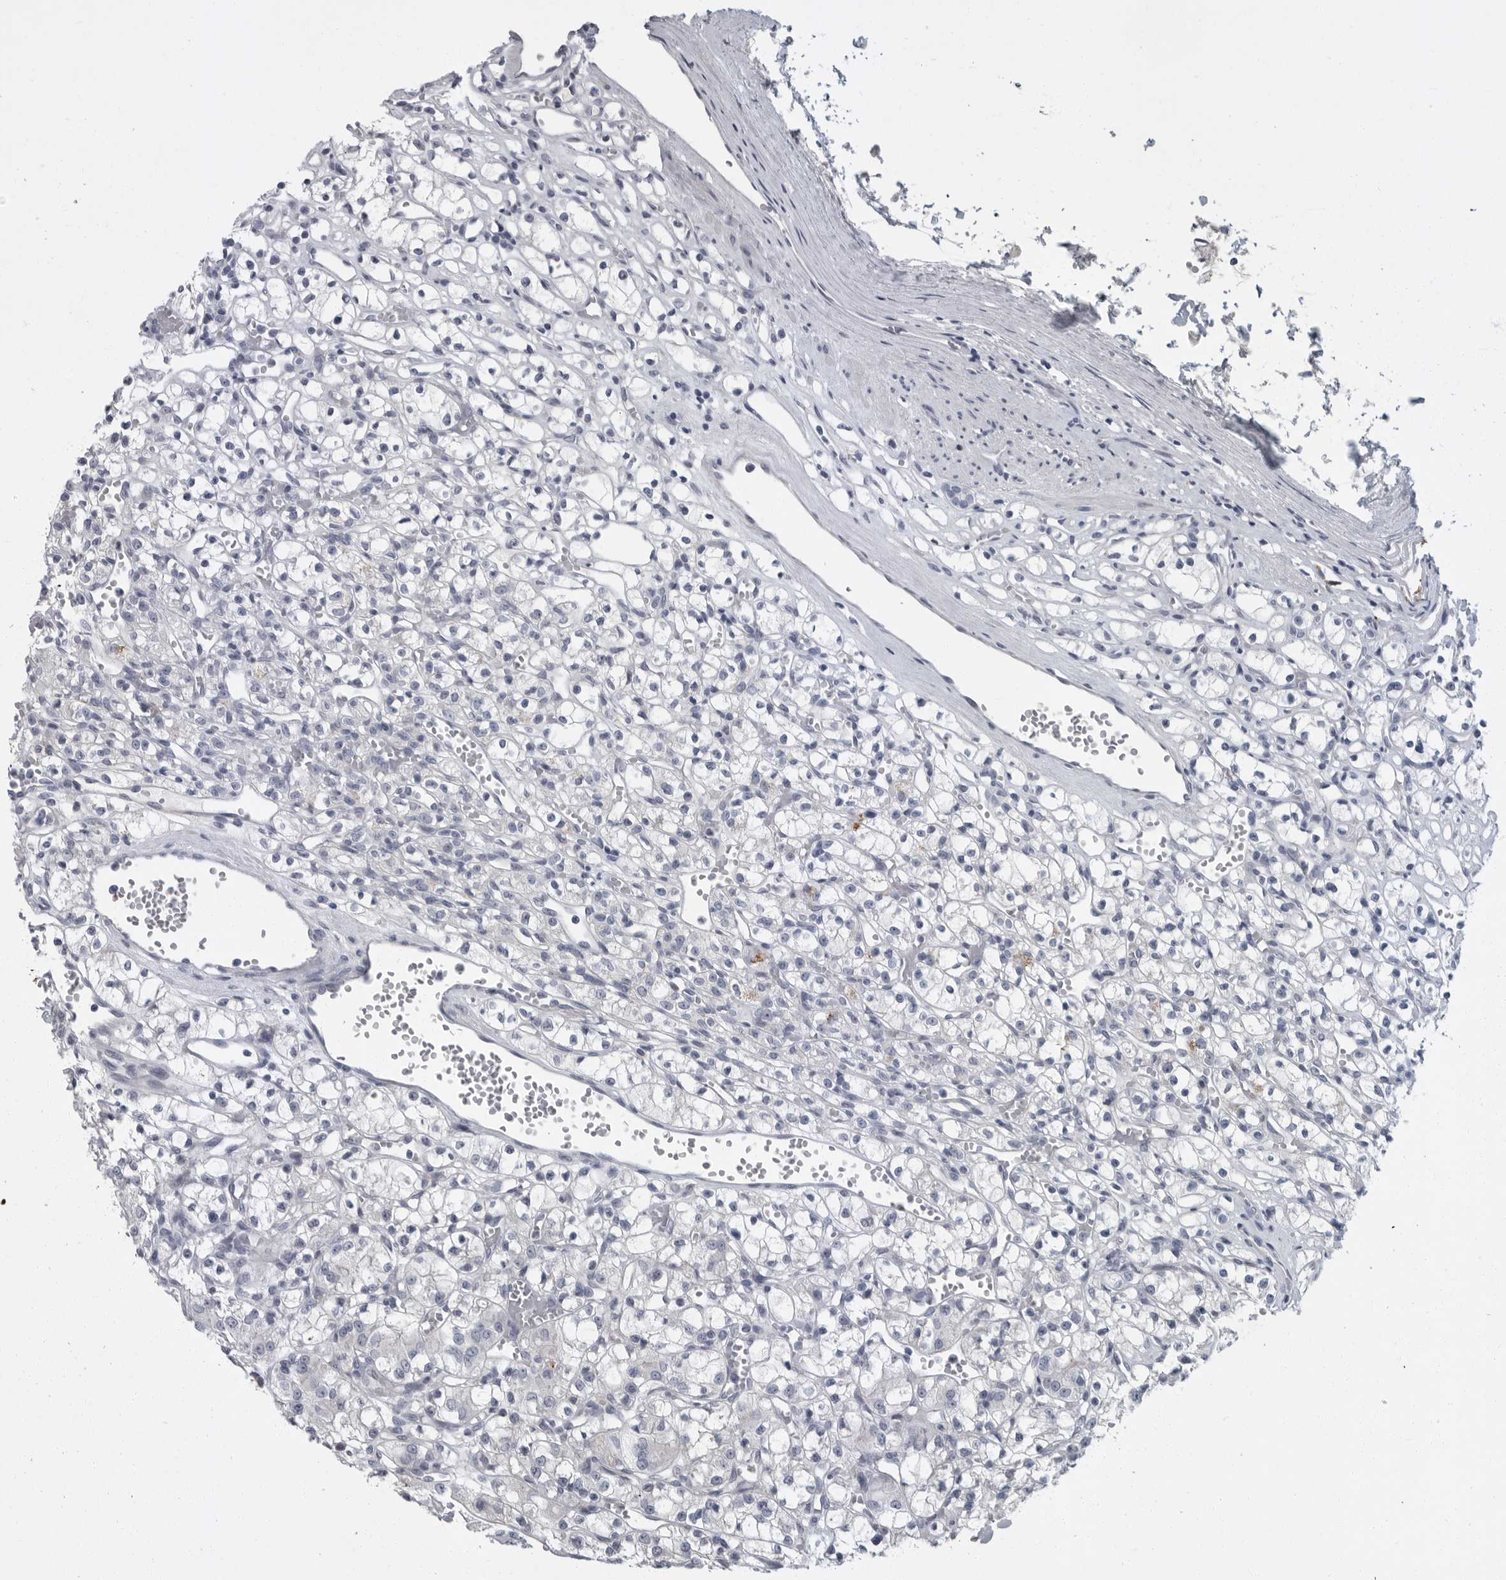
{"staining": {"intensity": "negative", "quantity": "none", "location": "none"}, "tissue": "renal cancer", "cell_type": "Tumor cells", "image_type": "cancer", "snomed": [{"axis": "morphology", "description": "Adenocarcinoma, NOS"}, {"axis": "topography", "description": "Kidney"}], "caption": "Tumor cells show no significant staining in renal adenocarcinoma.", "gene": "SLC25A39", "patient": {"sex": "female", "age": 59}}